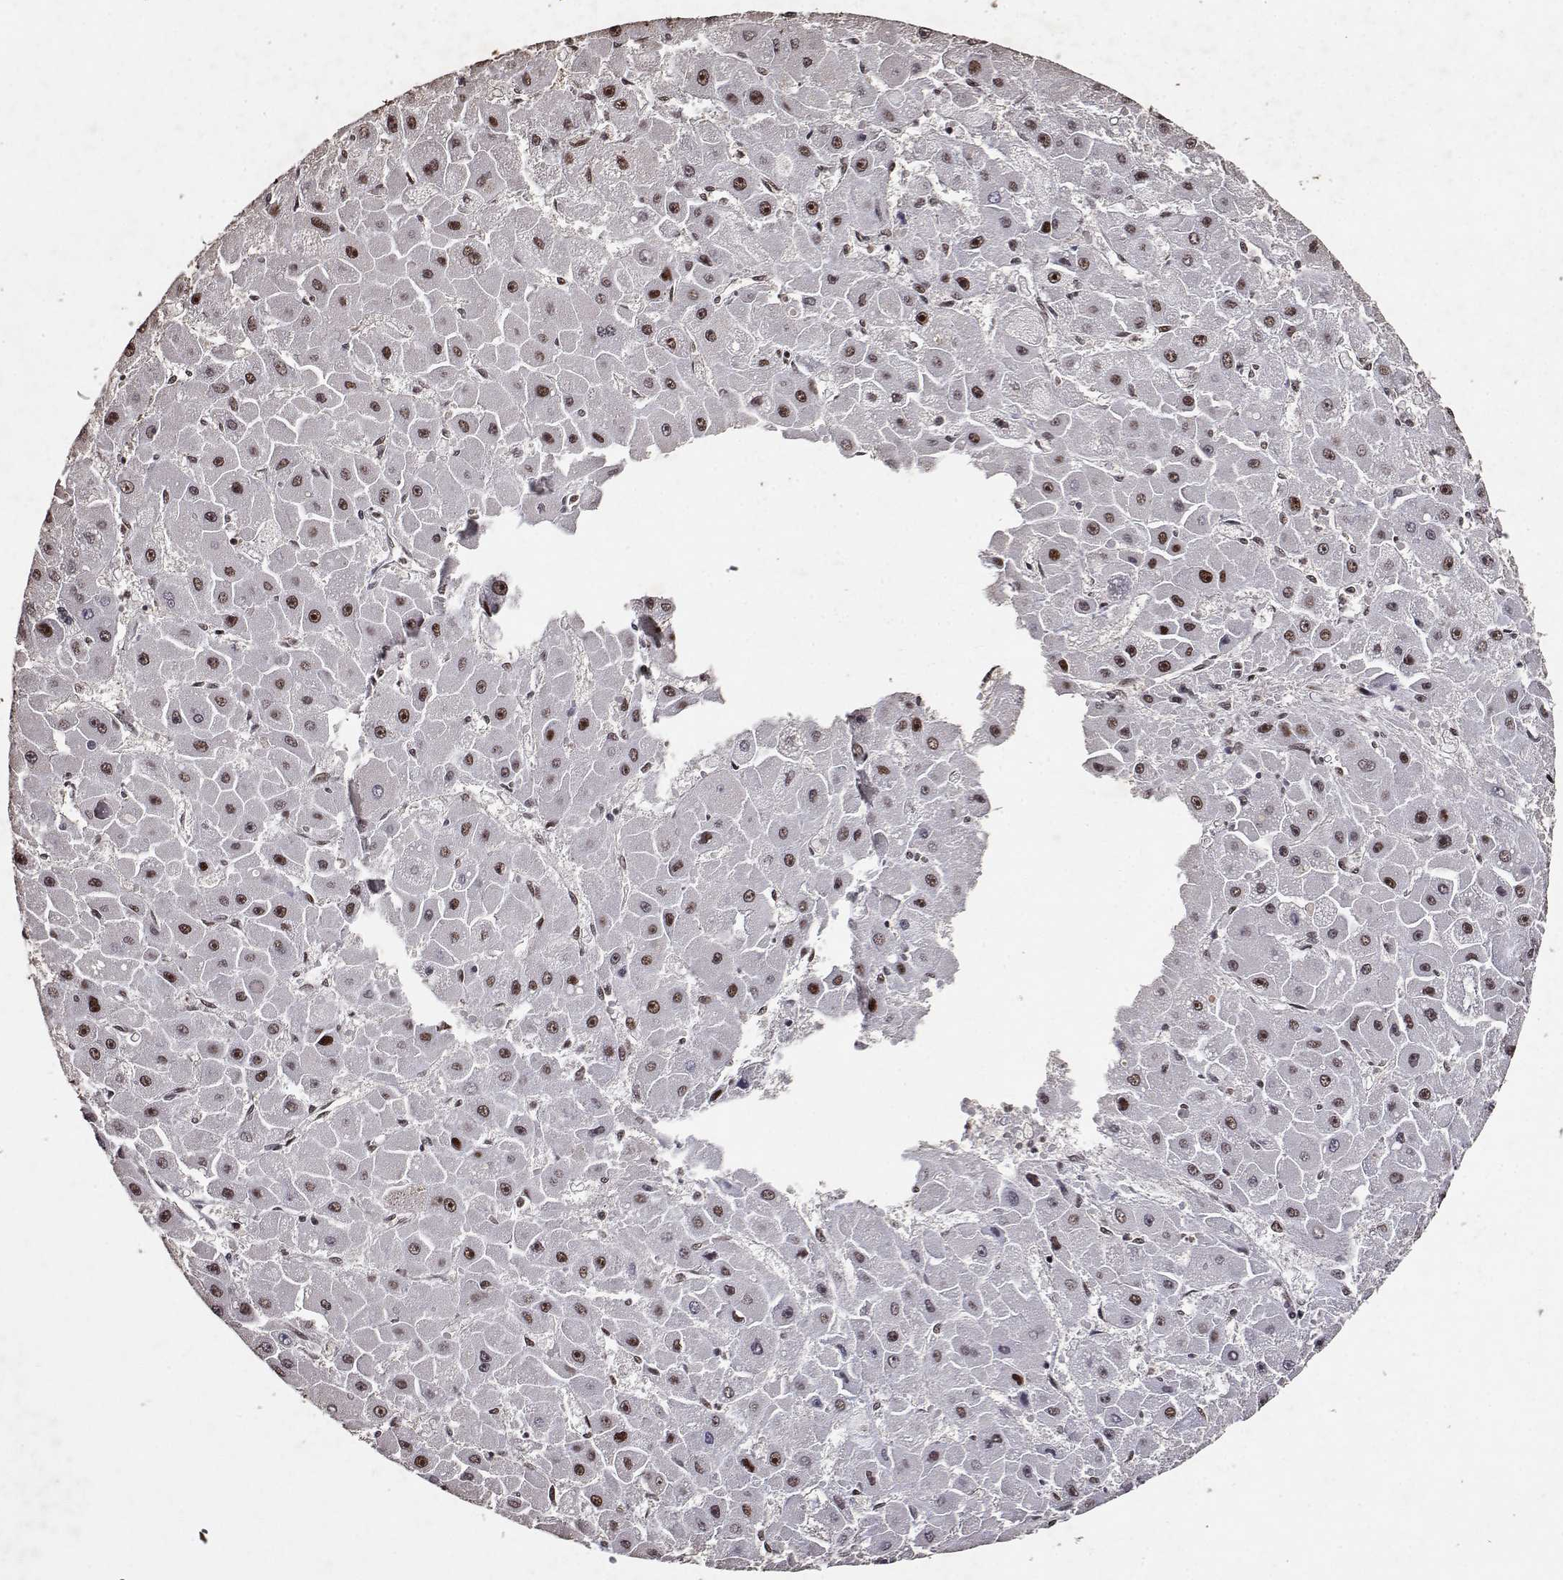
{"staining": {"intensity": "moderate", "quantity": ">75%", "location": "nuclear"}, "tissue": "liver cancer", "cell_type": "Tumor cells", "image_type": "cancer", "snomed": [{"axis": "morphology", "description": "Carcinoma, Hepatocellular, NOS"}, {"axis": "topography", "description": "Liver"}], "caption": "A histopathology image showing moderate nuclear positivity in approximately >75% of tumor cells in hepatocellular carcinoma (liver), as visualized by brown immunohistochemical staining.", "gene": "TOE1", "patient": {"sex": "female", "age": 25}}